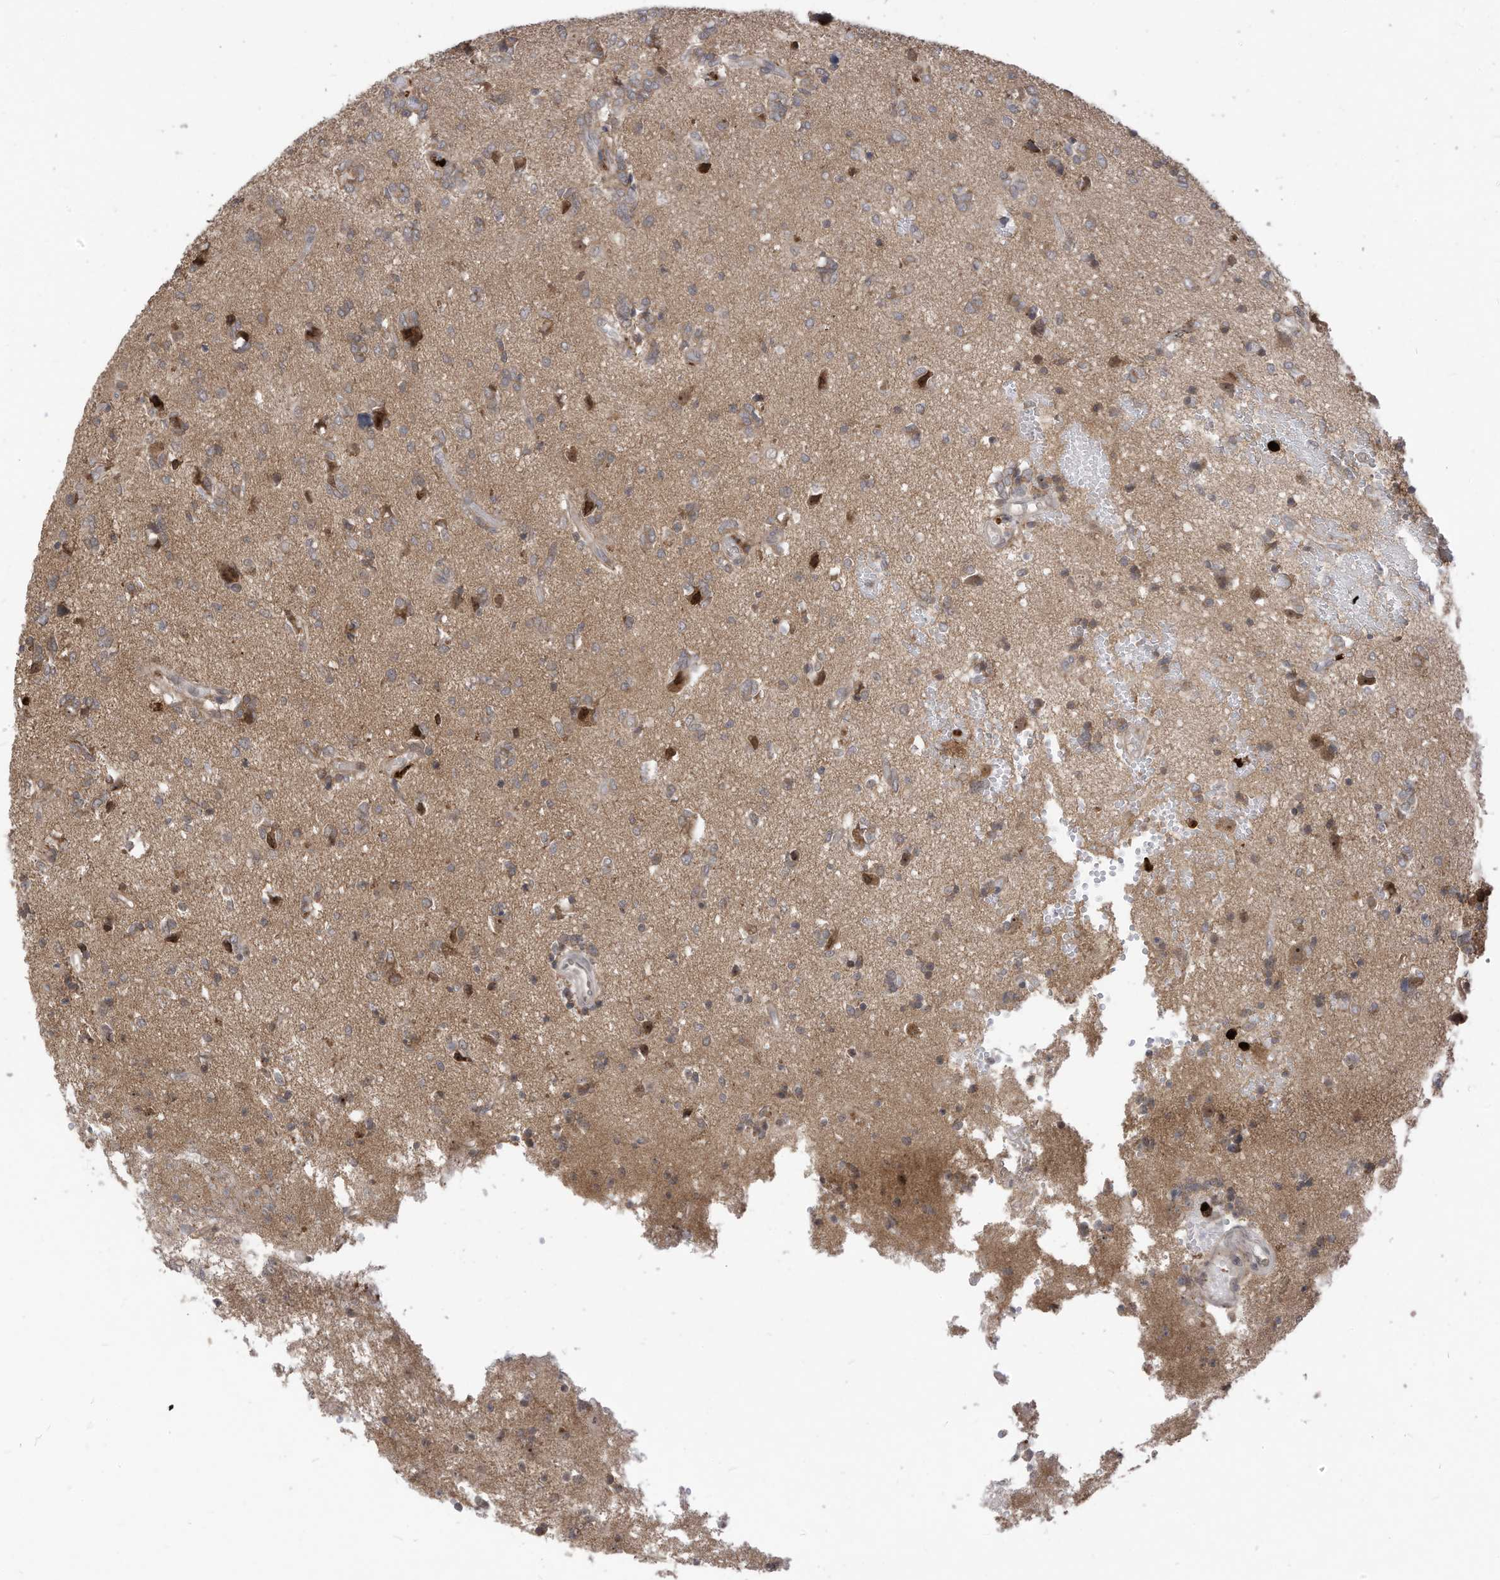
{"staining": {"intensity": "negative", "quantity": "none", "location": "none"}, "tissue": "glioma", "cell_type": "Tumor cells", "image_type": "cancer", "snomed": [{"axis": "morphology", "description": "Glioma, malignant, High grade"}, {"axis": "topography", "description": "Brain"}], "caption": "Histopathology image shows no significant protein positivity in tumor cells of malignant glioma (high-grade). Brightfield microscopy of immunohistochemistry stained with DAB (3,3'-diaminobenzidine) (brown) and hematoxylin (blue), captured at high magnification.", "gene": "CNKSR1", "patient": {"sex": "female", "age": 59}}